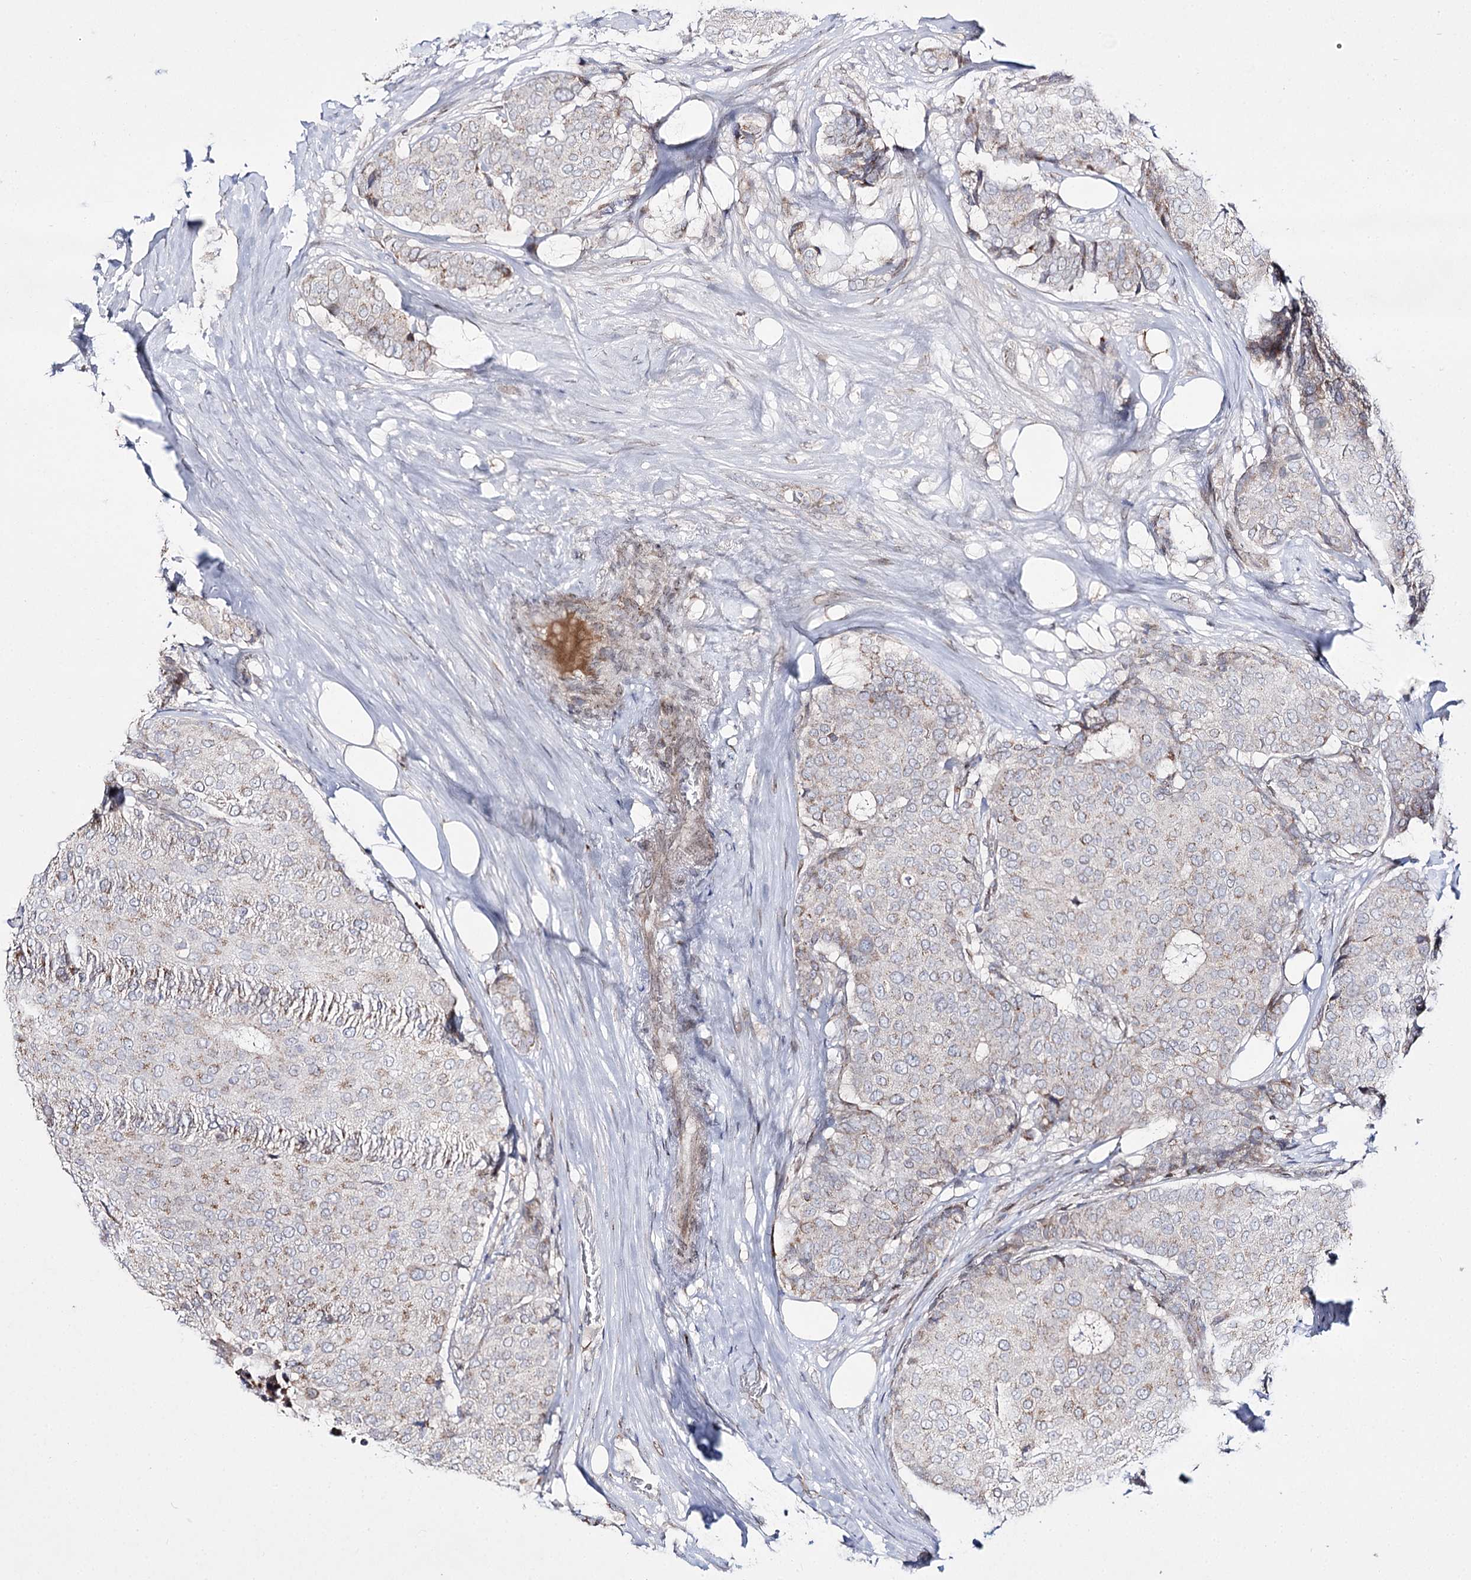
{"staining": {"intensity": "weak", "quantity": "25%-75%", "location": "cytoplasmic/membranous"}, "tissue": "breast cancer", "cell_type": "Tumor cells", "image_type": "cancer", "snomed": [{"axis": "morphology", "description": "Duct carcinoma"}, {"axis": "topography", "description": "Breast"}], "caption": "Human breast cancer stained with a brown dye reveals weak cytoplasmic/membranous positive expression in about 25%-75% of tumor cells.", "gene": "C11orf80", "patient": {"sex": "female", "age": 75}}